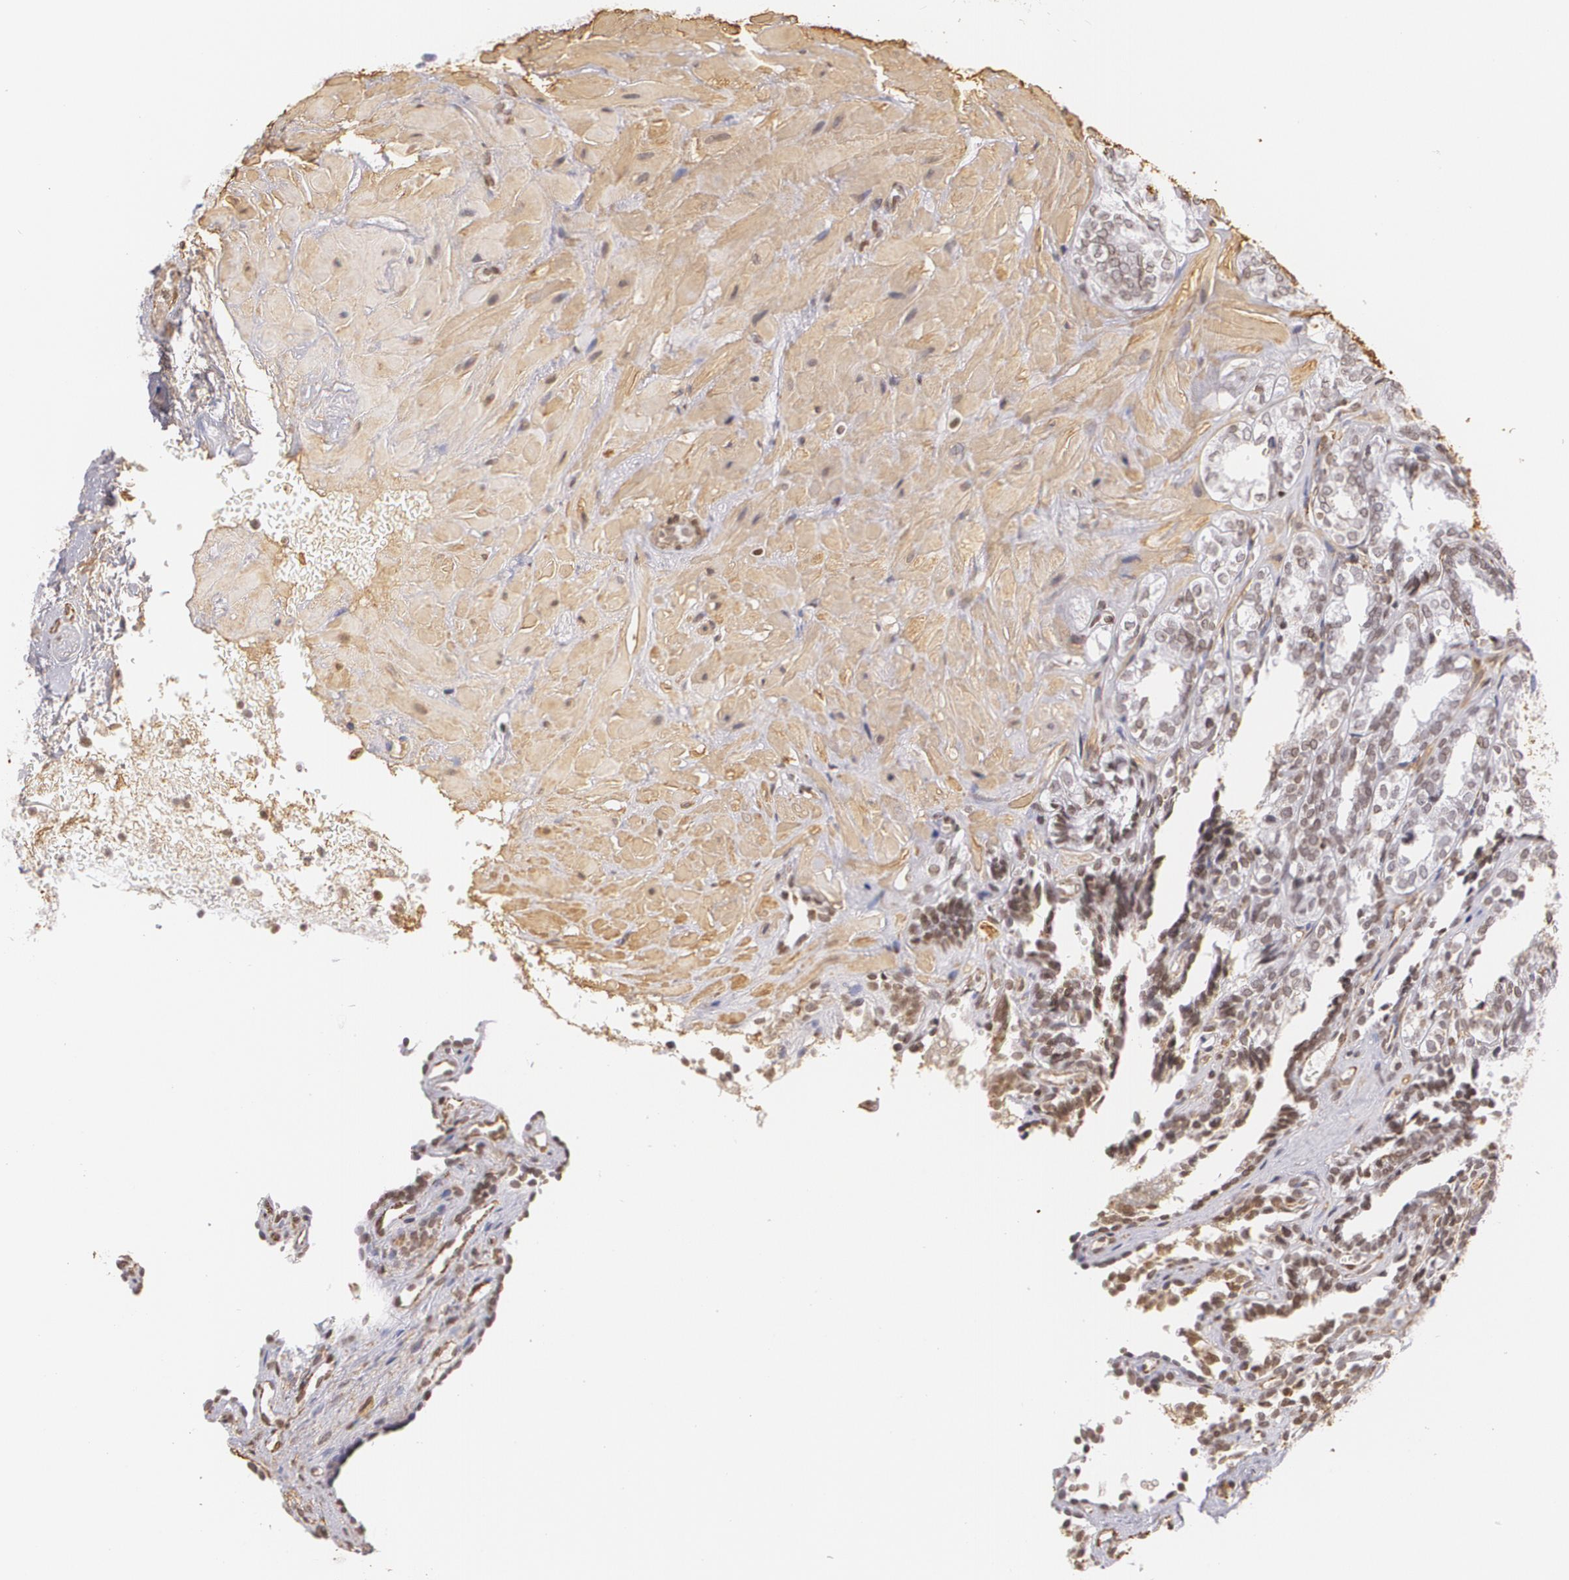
{"staining": {"intensity": "negative", "quantity": "none", "location": "none"}, "tissue": "seminal vesicle", "cell_type": "Glandular cells", "image_type": "normal", "snomed": [{"axis": "morphology", "description": "Normal tissue, NOS"}, {"axis": "topography", "description": "Seminal veicle"}], "caption": "A high-resolution histopathology image shows immunohistochemistry staining of unremarkable seminal vesicle, which exhibits no significant positivity in glandular cells.", "gene": "VAMP1", "patient": {"sex": "male", "age": 26}}